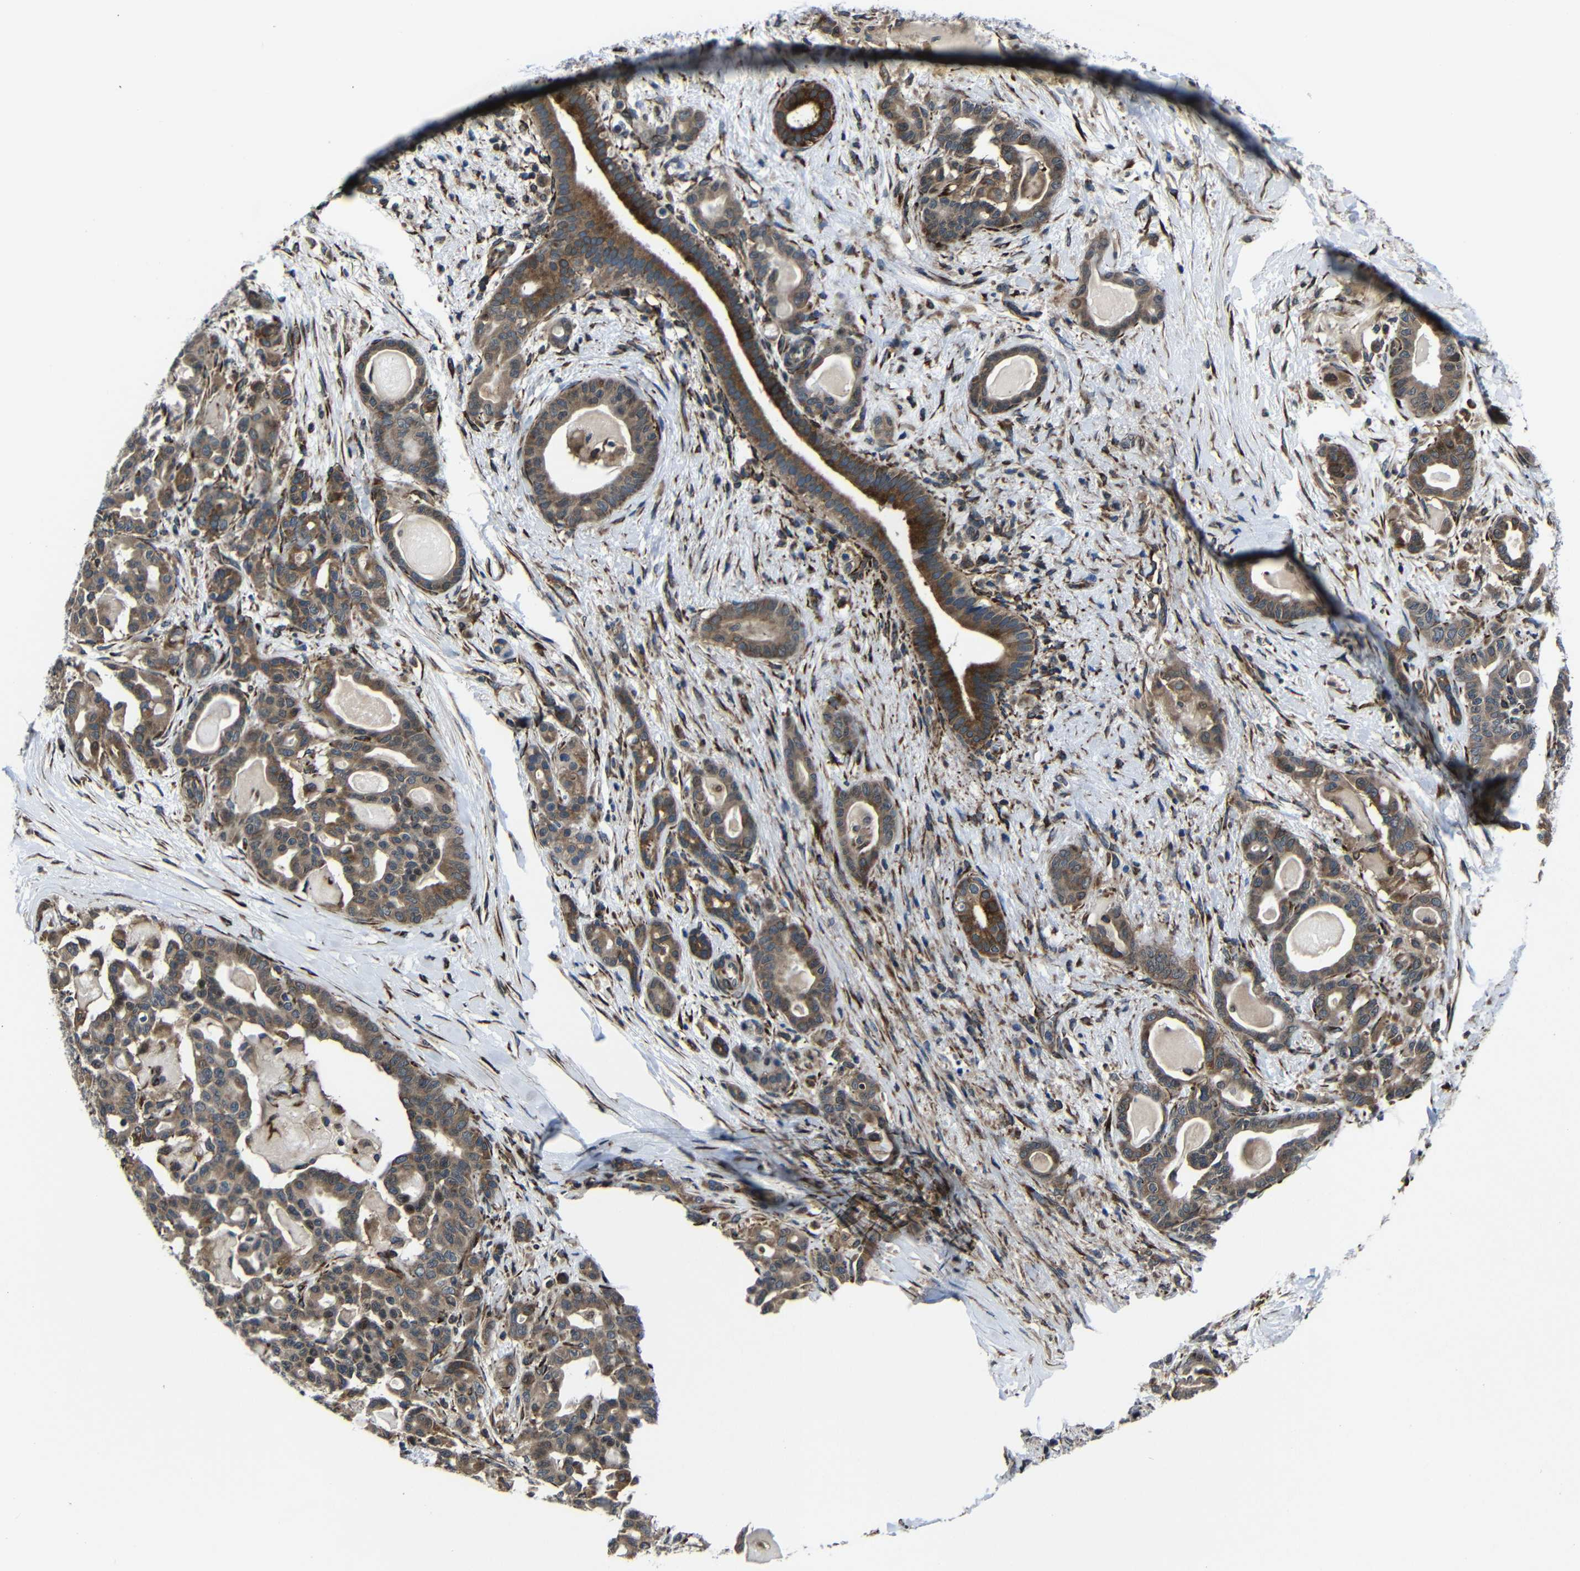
{"staining": {"intensity": "moderate", "quantity": ">75%", "location": "cytoplasmic/membranous"}, "tissue": "pancreatic cancer", "cell_type": "Tumor cells", "image_type": "cancer", "snomed": [{"axis": "morphology", "description": "Adenocarcinoma, NOS"}, {"axis": "topography", "description": "Pancreas"}], "caption": "Brown immunohistochemical staining in adenocarcinoma (pancreatic) shows moderate cytoplasmic/membranous positivity in approximately >75% of tumor cells. (DAB (3,3'-diaminobenzidine) = brown stain, brightfield microscopy at high magnification).", "gene": "KIAA0513", "patient": {"sex": "male", "age": 63}}